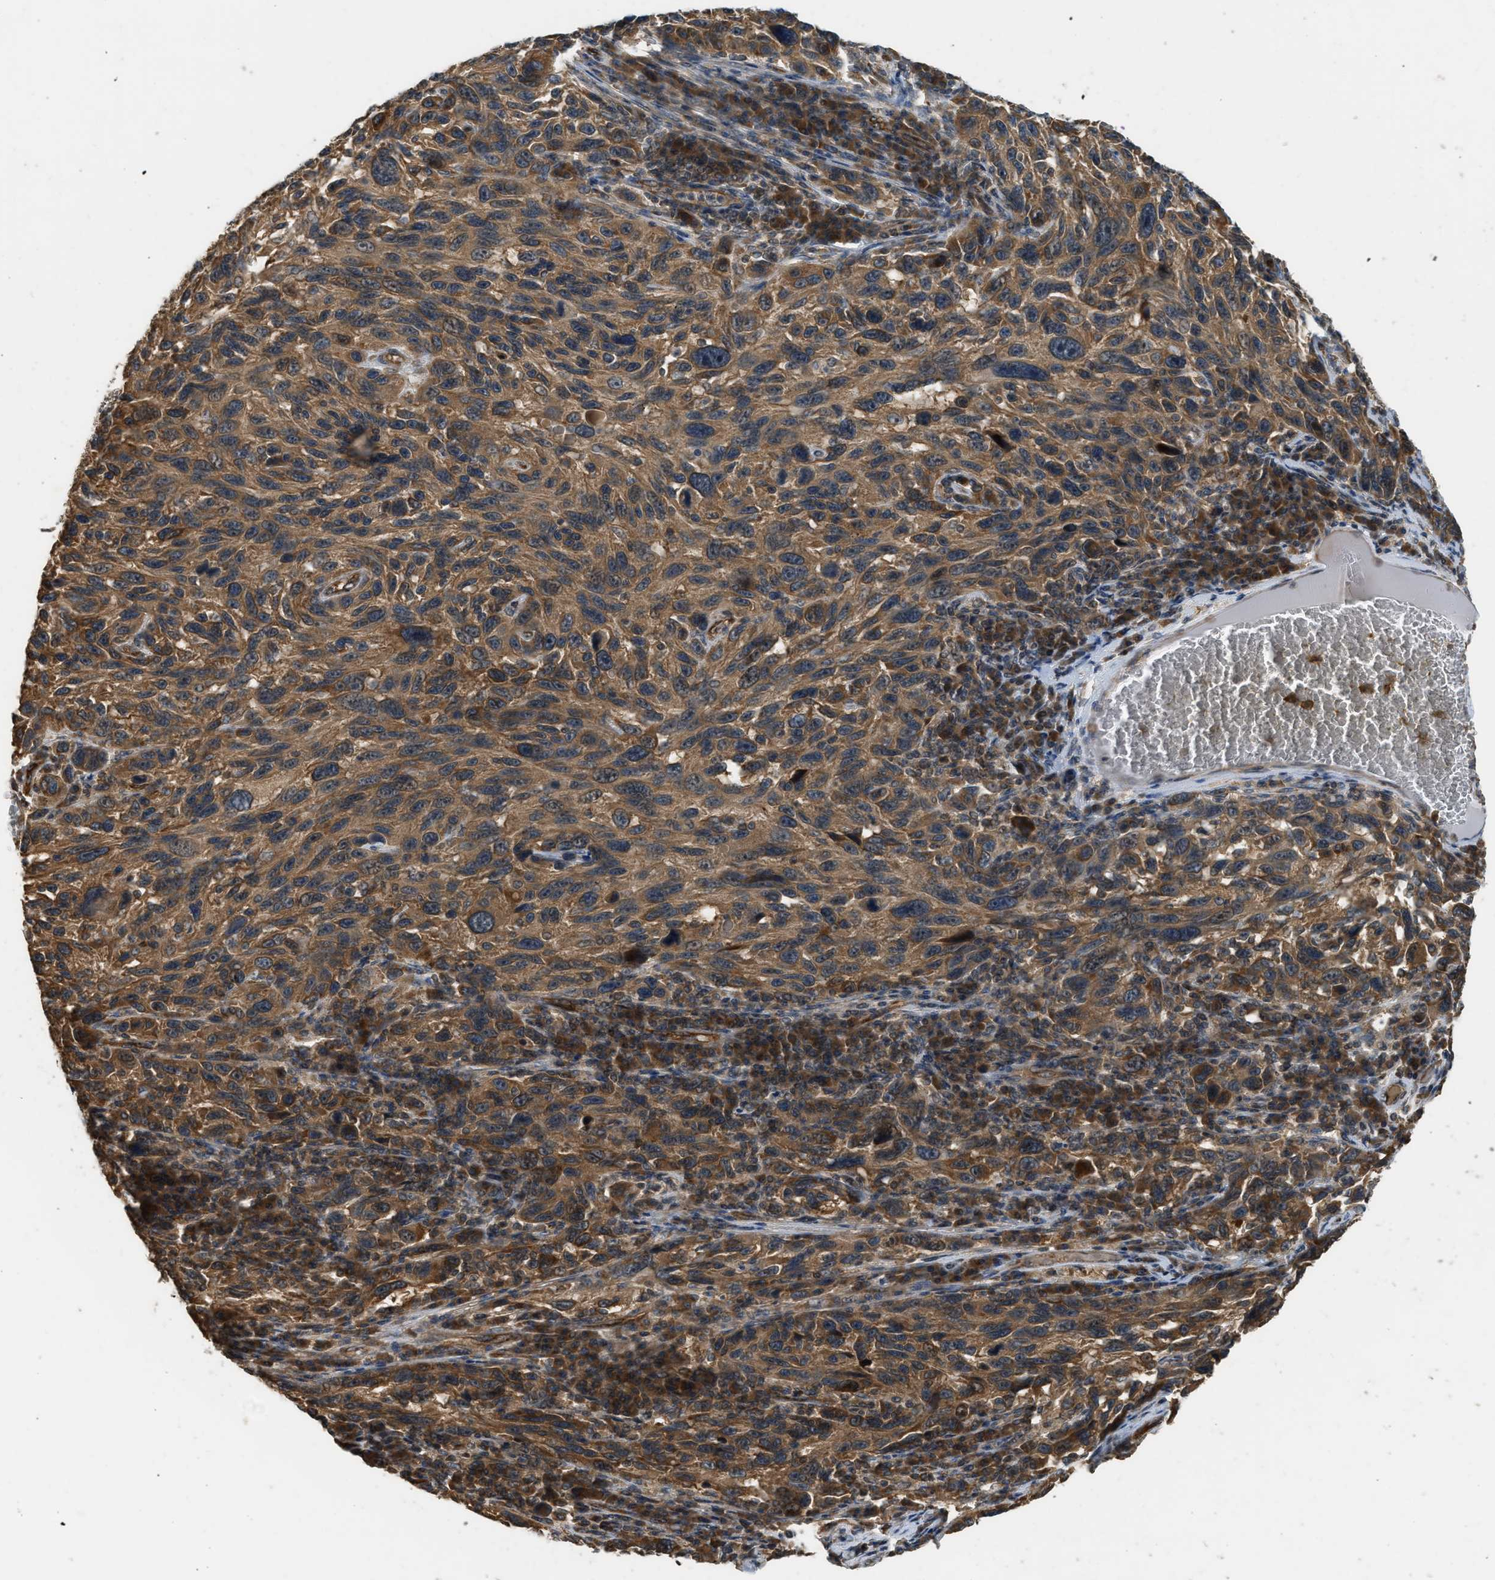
{"staining": {"intensity": "moderate", "quantity": ">75%", "location": "cytoplasmic/membranous"}, "tissue": "melanoma", "cell_type": "Tumor cells", "image_type": "cancer", "snomed": [{"axis": "morphology", "description": "Malignant melanoma, NOS"}, {"axis": "topography", "description": "Skin"}], "caption": "Melanoma was stained to show a protein in brown. There is medium levels of moderate cytoplasmic/membranous positivity in approximately >75% of tumor cells.", "gene": "HIP1R", "patient": {"sex": "male", "age": 53}}